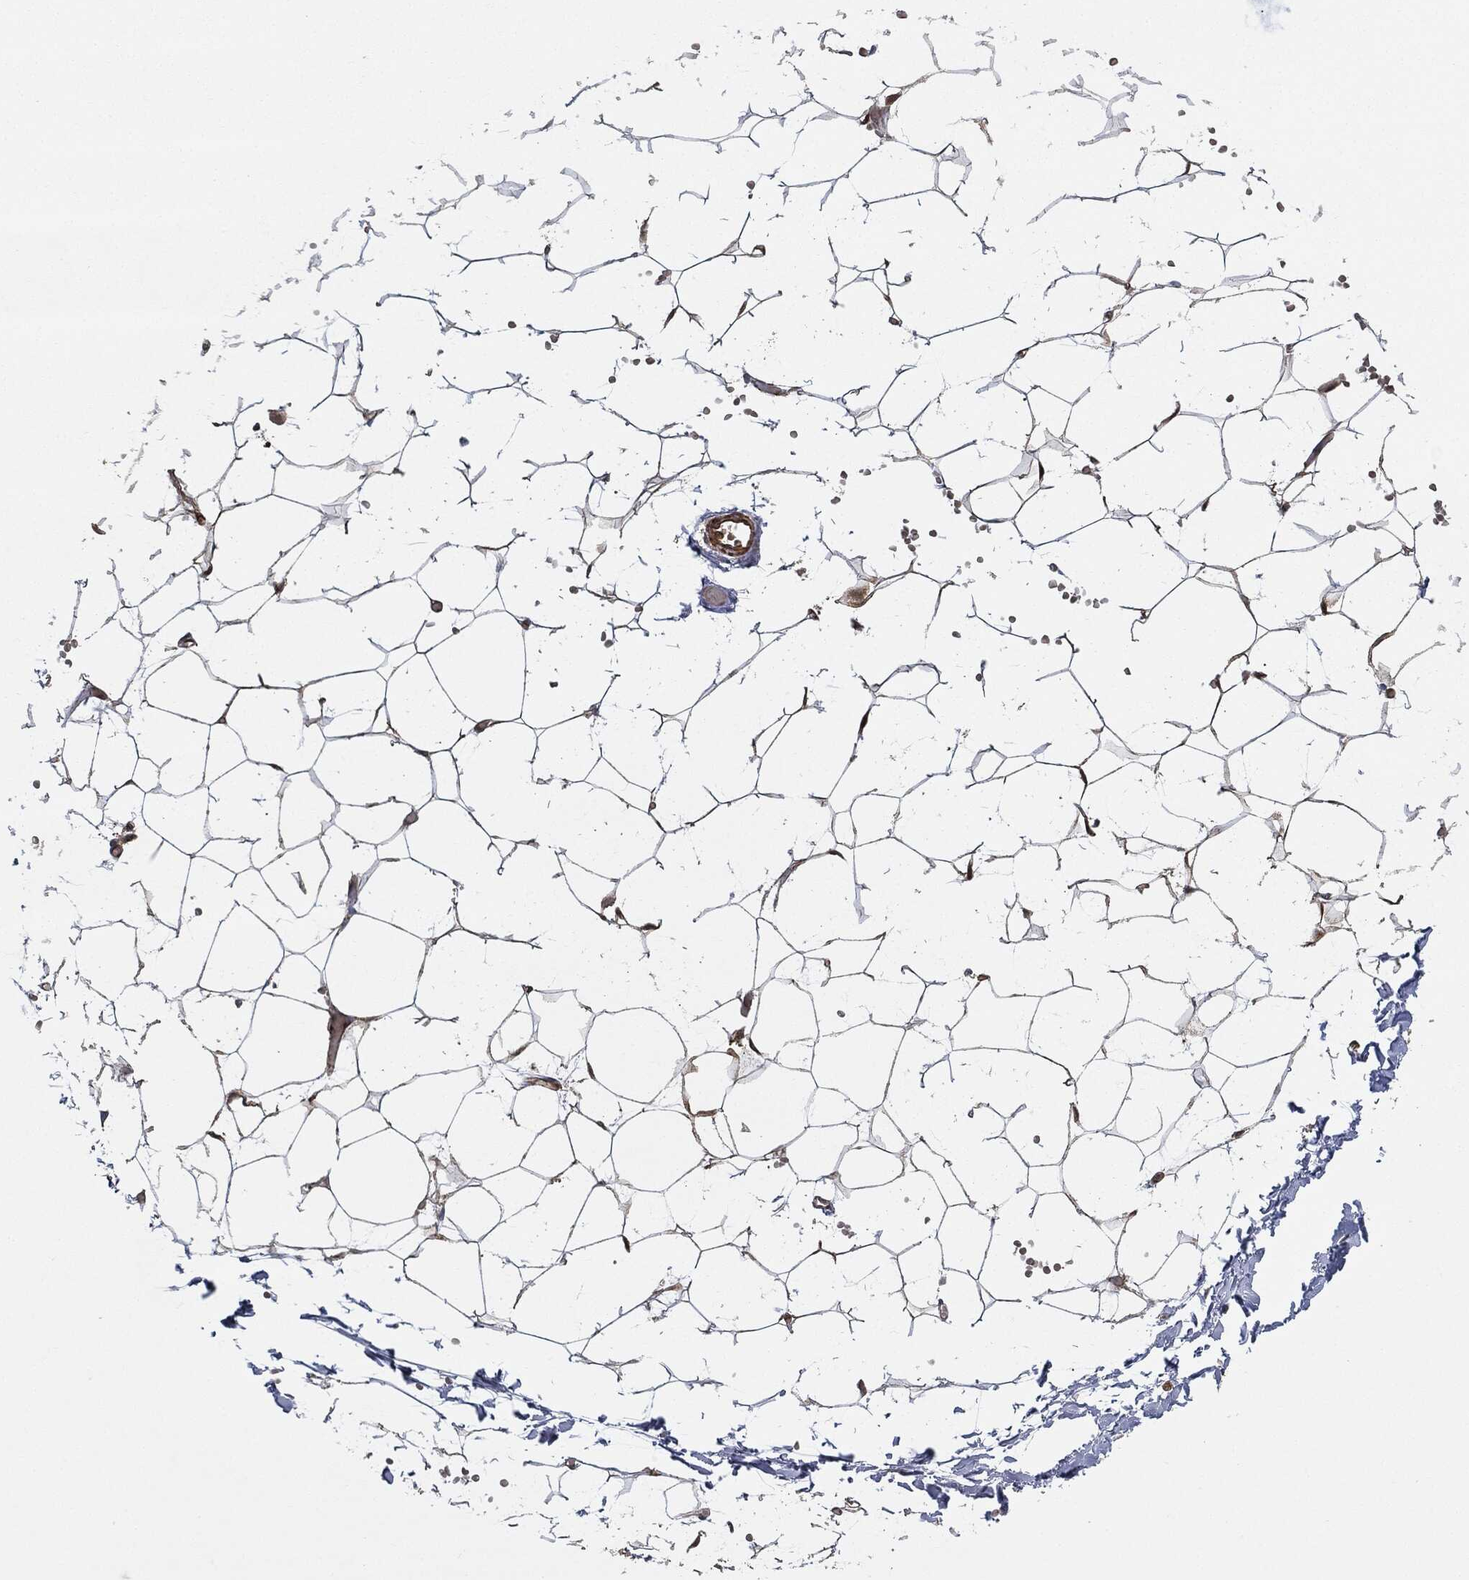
{"staining": {"intensity": "negative", "quantity": "none", "location": "none"}, "tissue": "adipose tissue", "cell_type": "Adipocytes", "image_type": "normal", "snomed": [{"axis": "morphology", "description": "Normal tissue, NOS"}, {"axis": "topography", "description": "Skin"}, {"axis": "topography", "description": "Peripheral nerve tissue"}], "caption": "A histopathology image of adipose tissue stained for a protein exhibits no brown staining in adipocytes. Brightfield microscopy of immunohistochemistry (IHC) stained with DAB (3,3'-diaminobenzidine) (brown) and hematoxylin (blue), captured at high magnification.", "gene": "CEP290", "patient": {"sex": "female", "age": 56}}